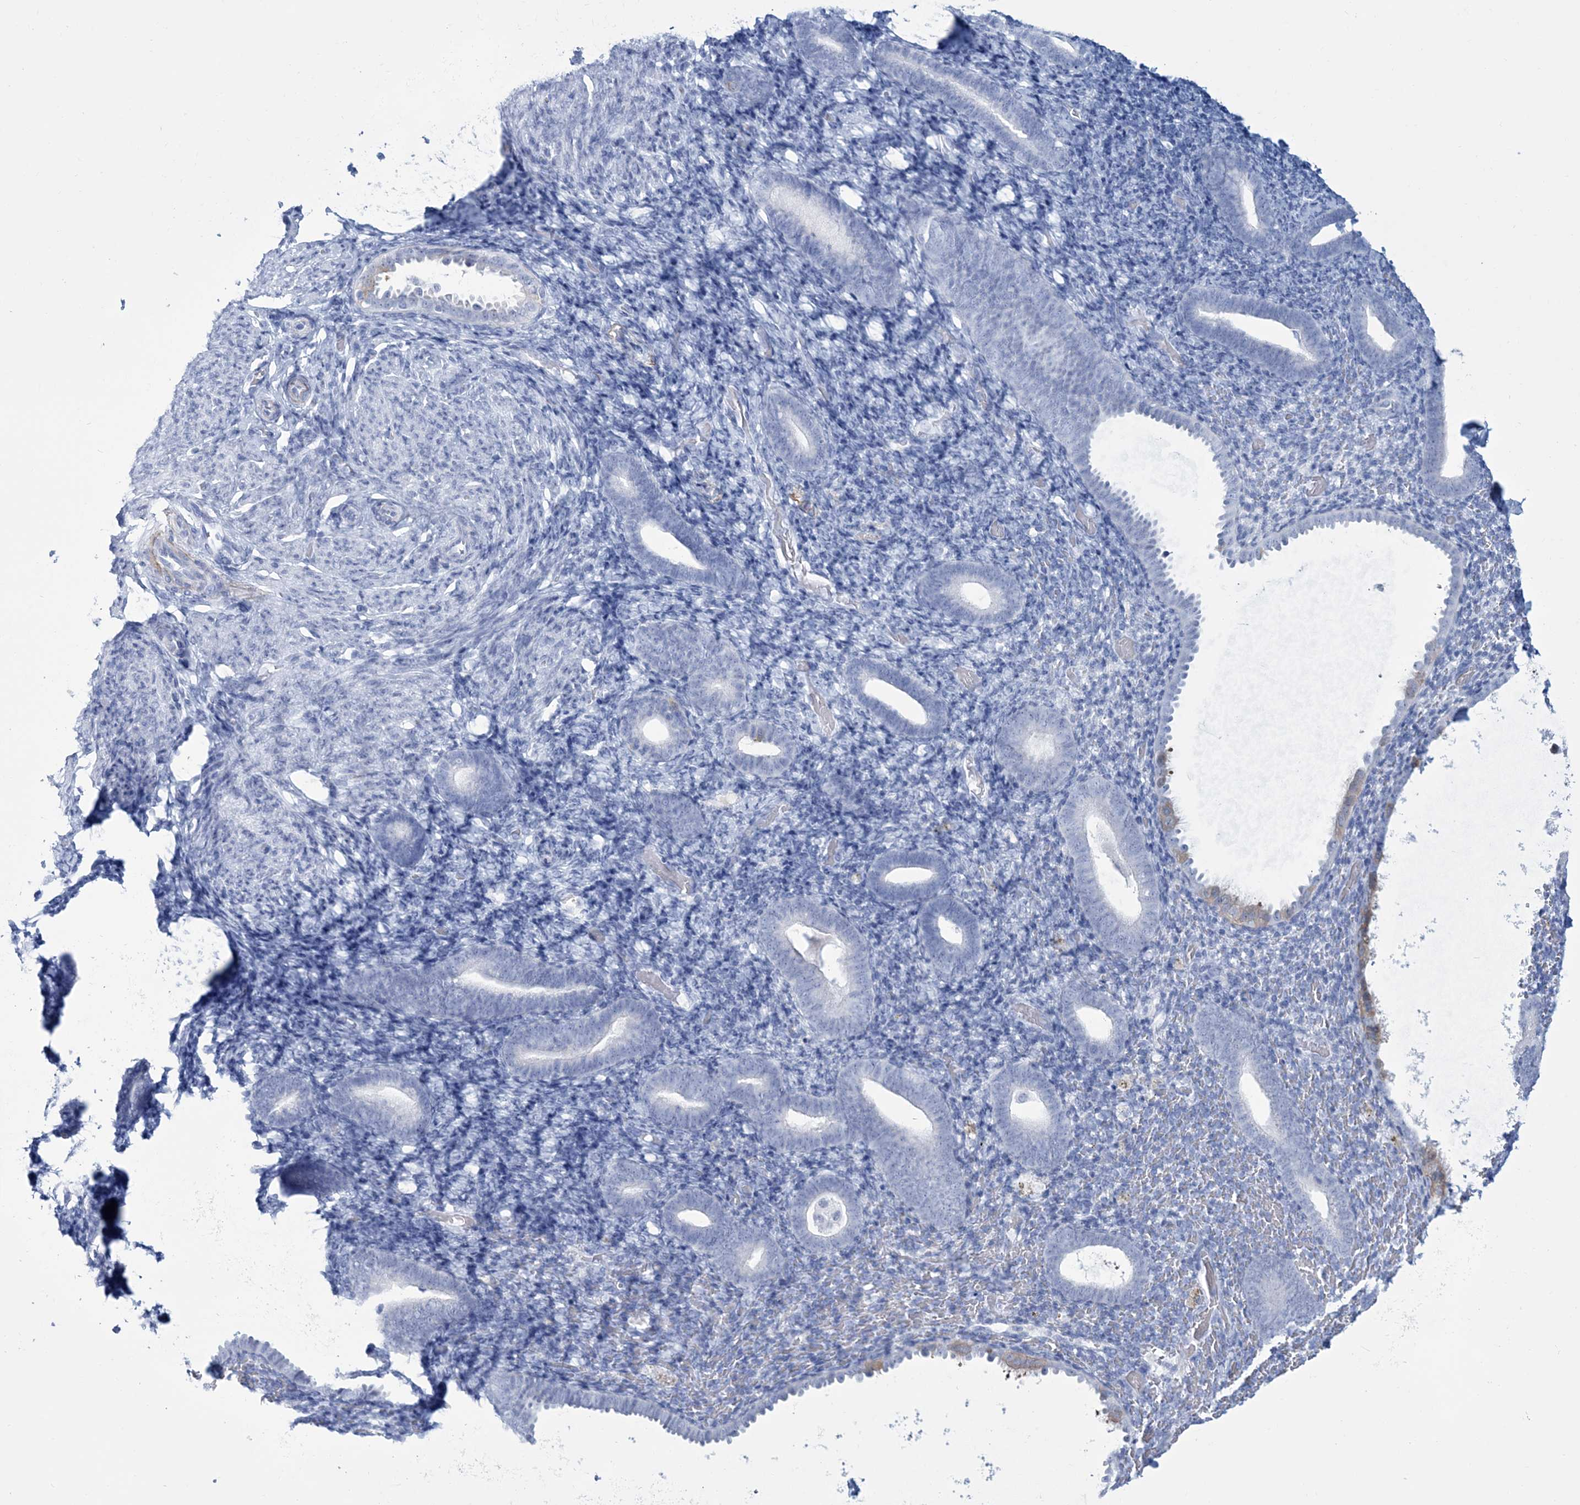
{"staining": {"intensity": "negative", "quantity": "none", "location": "none"}, "tissue": "endometrium", "cell_type": "Cells in endometrial stroma", "image_type": "normal", "snomed": [{"axis": "morphology", "description": "Normal tissue, NOS"}, {"axis": "topography", "description": "Endometrium"}], "caption": "This is an immunohistochemistry (IHC) micrograph of unremarkable human endometrium. There is no staining in cells in endometrial stroma.", "gene": "DPCD", "patient": {"sex": "female", "age": 51}}